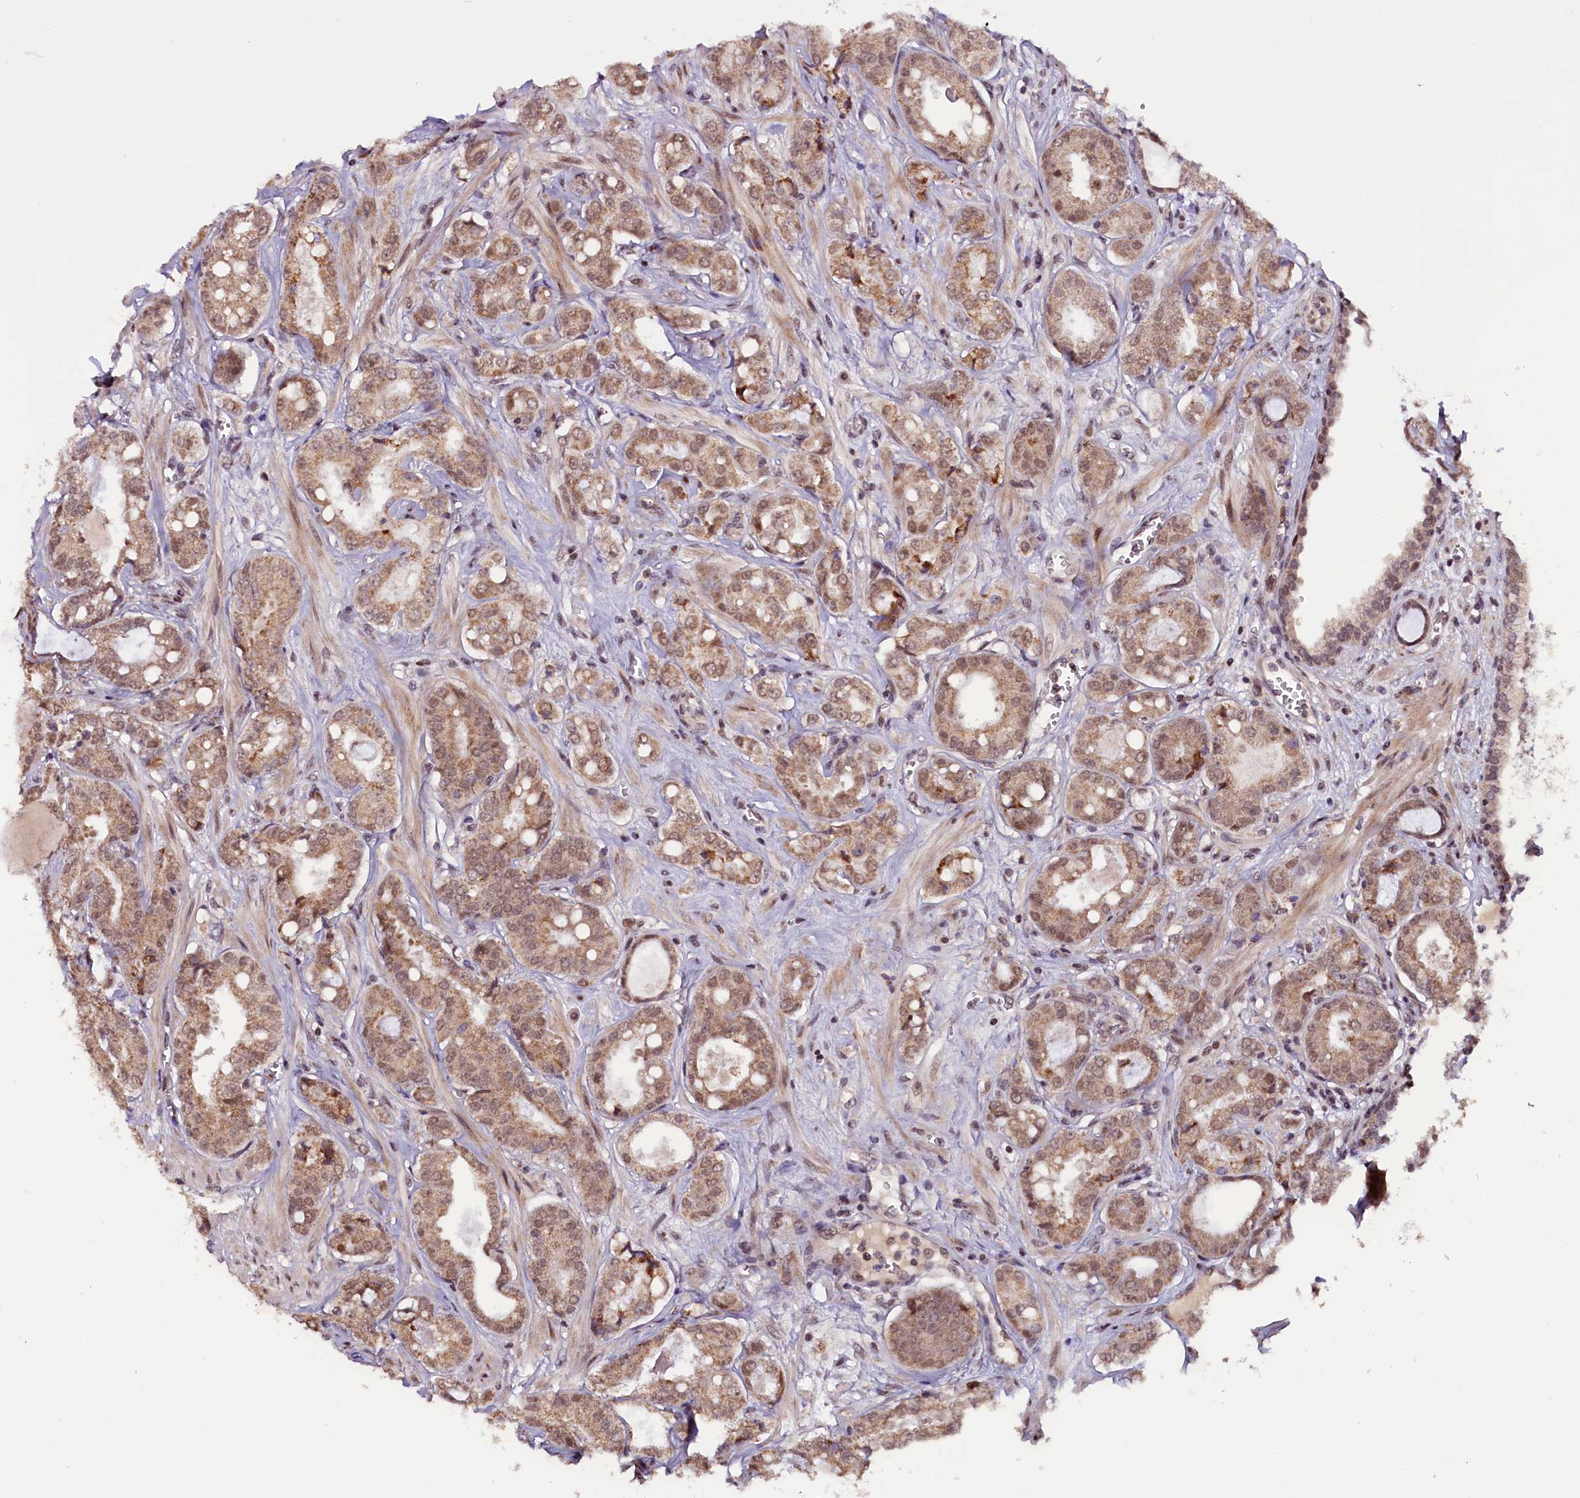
{"staining": {"intensity": "moderate", "quantity": ">75%", "location": "cytoplasmic/membranous,nuclear"}, "tissue": "prostate cancer", "cell_type": "Tumor cells", "image_type": "cancer", "snomed": [{"axis": "morphology", "description": "Adenocarcinoma, High grade"}, {"axis": "topography", "description": "Prostate"}], "caption": "A brown stain labels moderate cytoplasmic/membranous and nuclear staining of a protein in human prostate high-grade adenocarcinoma tumor cells.", "gene": "RPUSD2", "patient": {"sex": "male", "age": 74}}